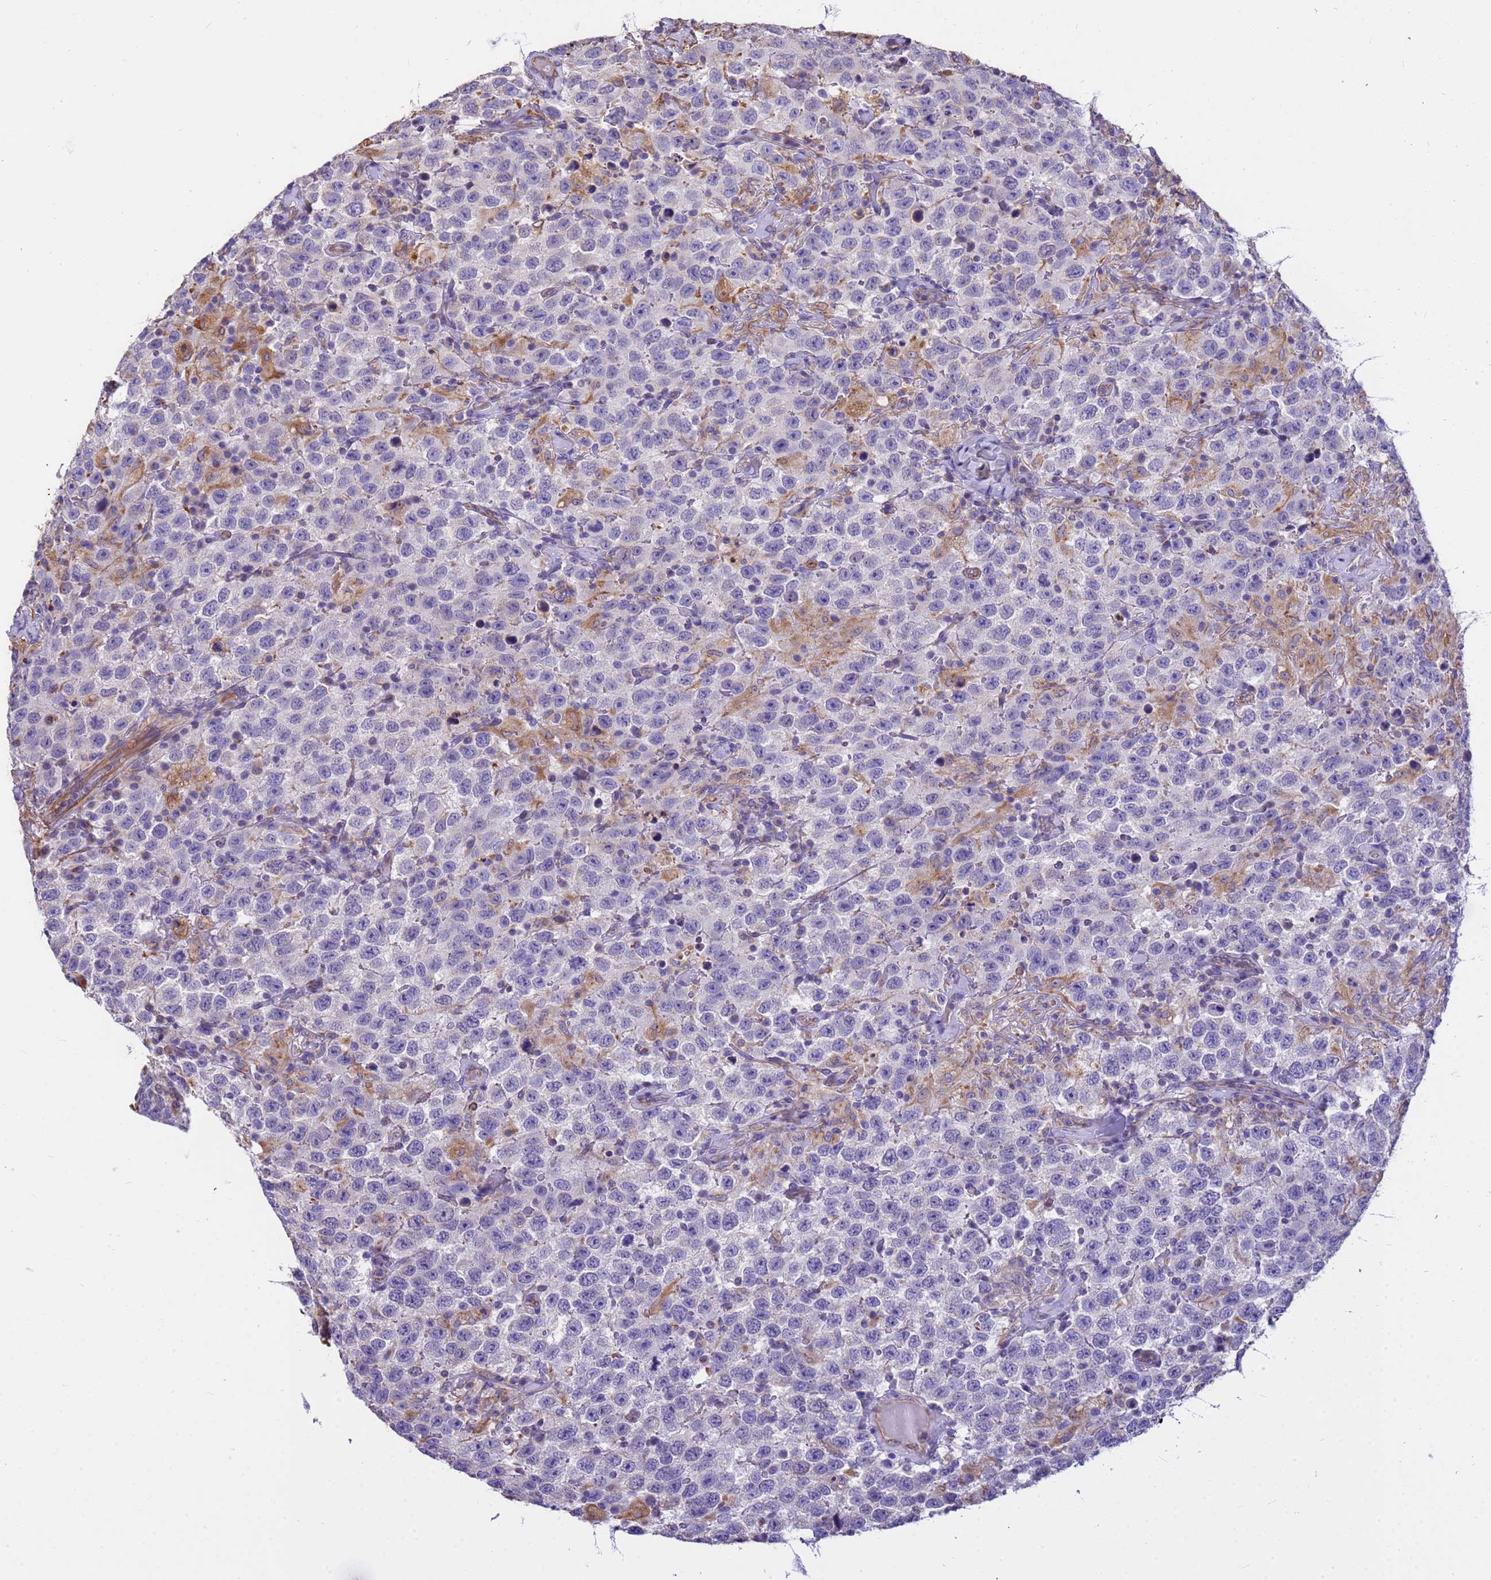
{"staining": {"intensity": "negative", "quantity": "none", "location": "none"}, "tissue": "testis cancer", "cell_type": "Tumor cells", "image_type": "cancer", "snomed": [{"axis": "morphology", "description": "Seminoma, NOS"}, {"axis": "topography", "description": "Testis"}], "caption": "Image shows no significant protein expression in tumor cells of seminoma (testis).", "gene": "TCEAL3", "patient": {"sex": "male", "age": 41}}